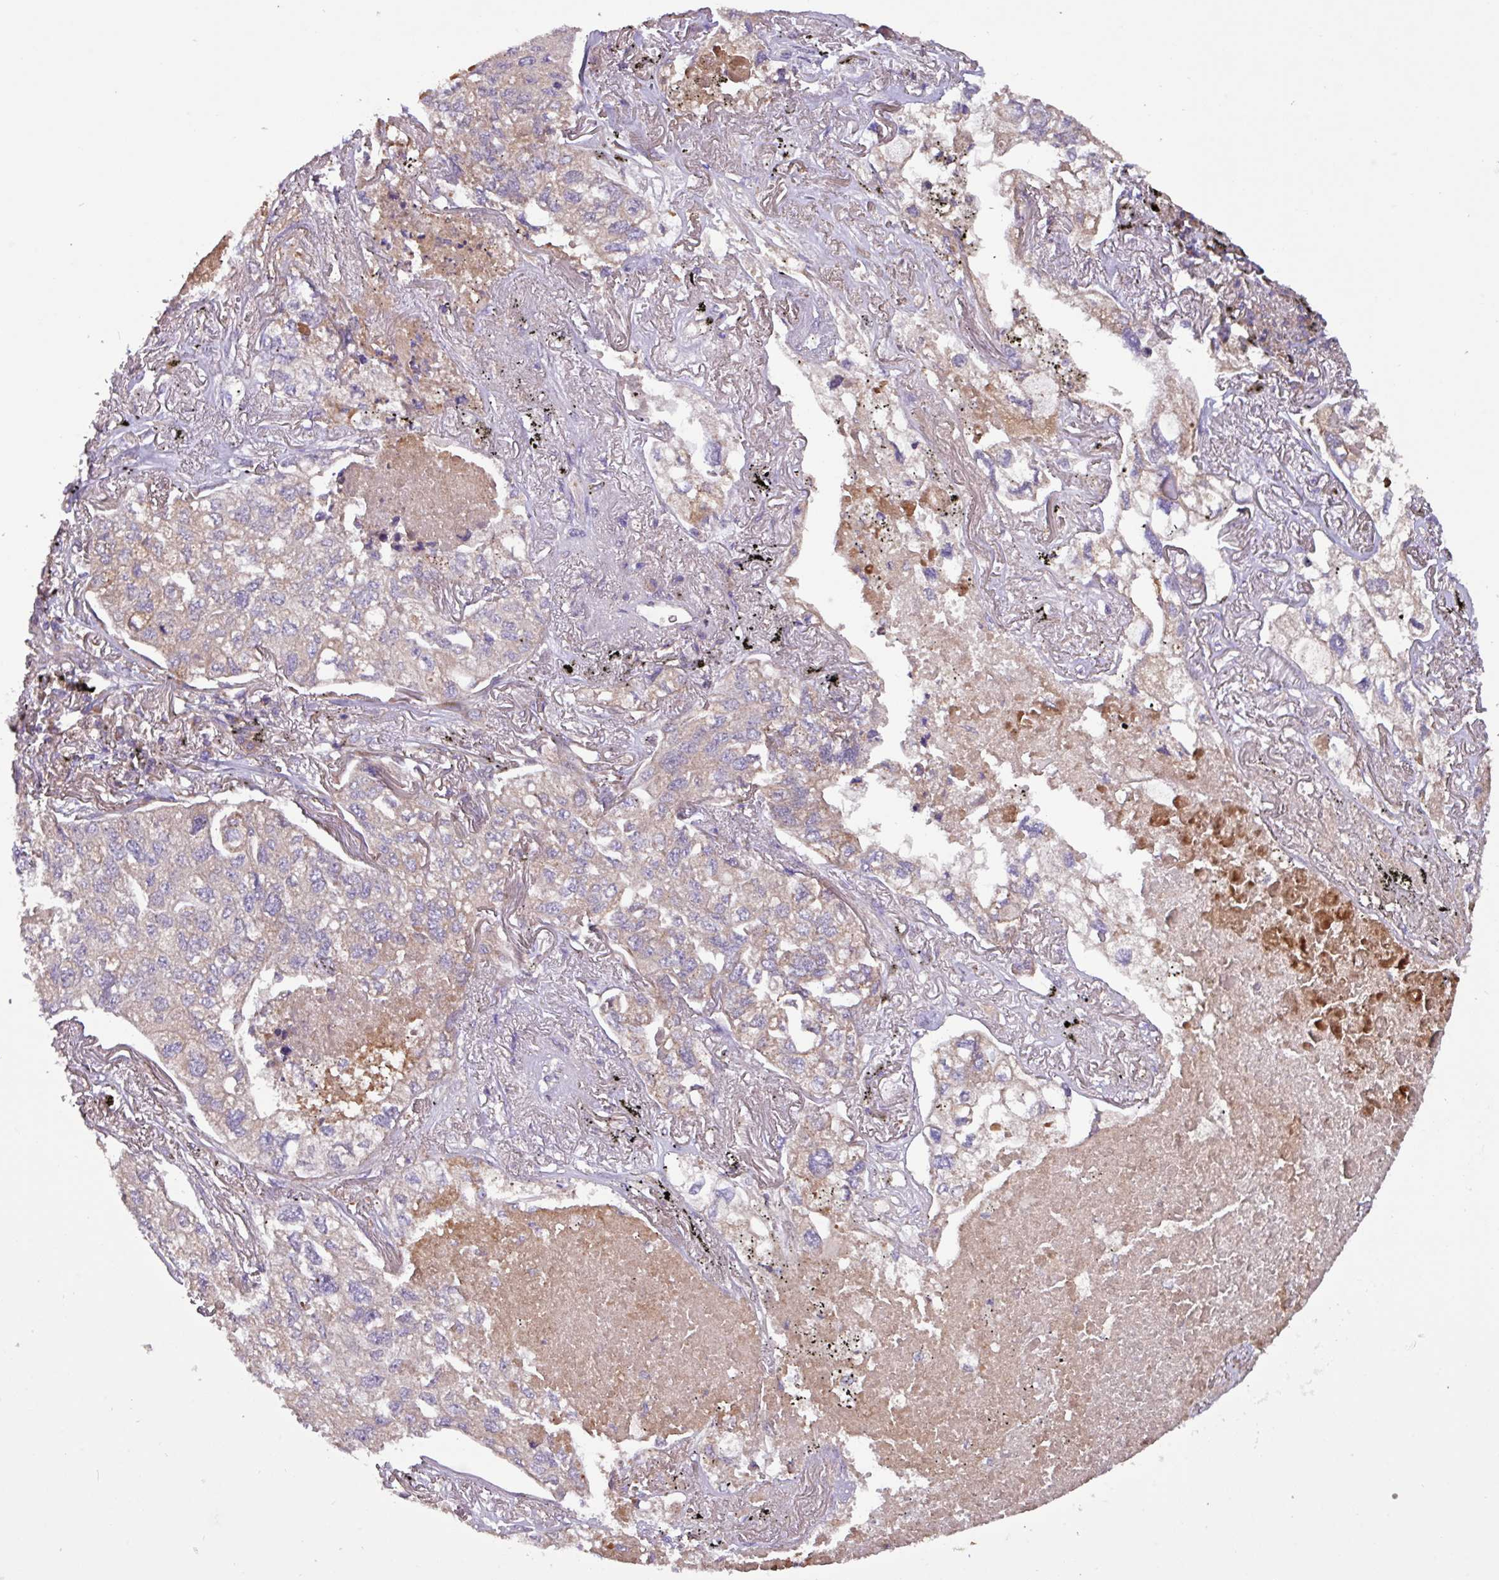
{"staining": {"intensity": "weak", "quantity": "<25%", "location": "cytoplasmic/membranous"}, "tissue": "lung cancer", "cell_type": "Tumor cells", "image_type": "cancer", "snomed": [{"axis": "morphology", "description": "Adenocarcinoma, NOS"}, {"axis": "topography", "description": "Lung"}], "caption": "DAB immunohistochemical staining of lung cancer demonstrates no significant positivity in tumor cells. The staining was performed using DAB to visualize the protein expression in brown, while the nuclei were stained in blue with hematoxylin (Magnification: 20x).", "gene": "PTPRQ", "patient": {"sex": "male", "age": 65}}